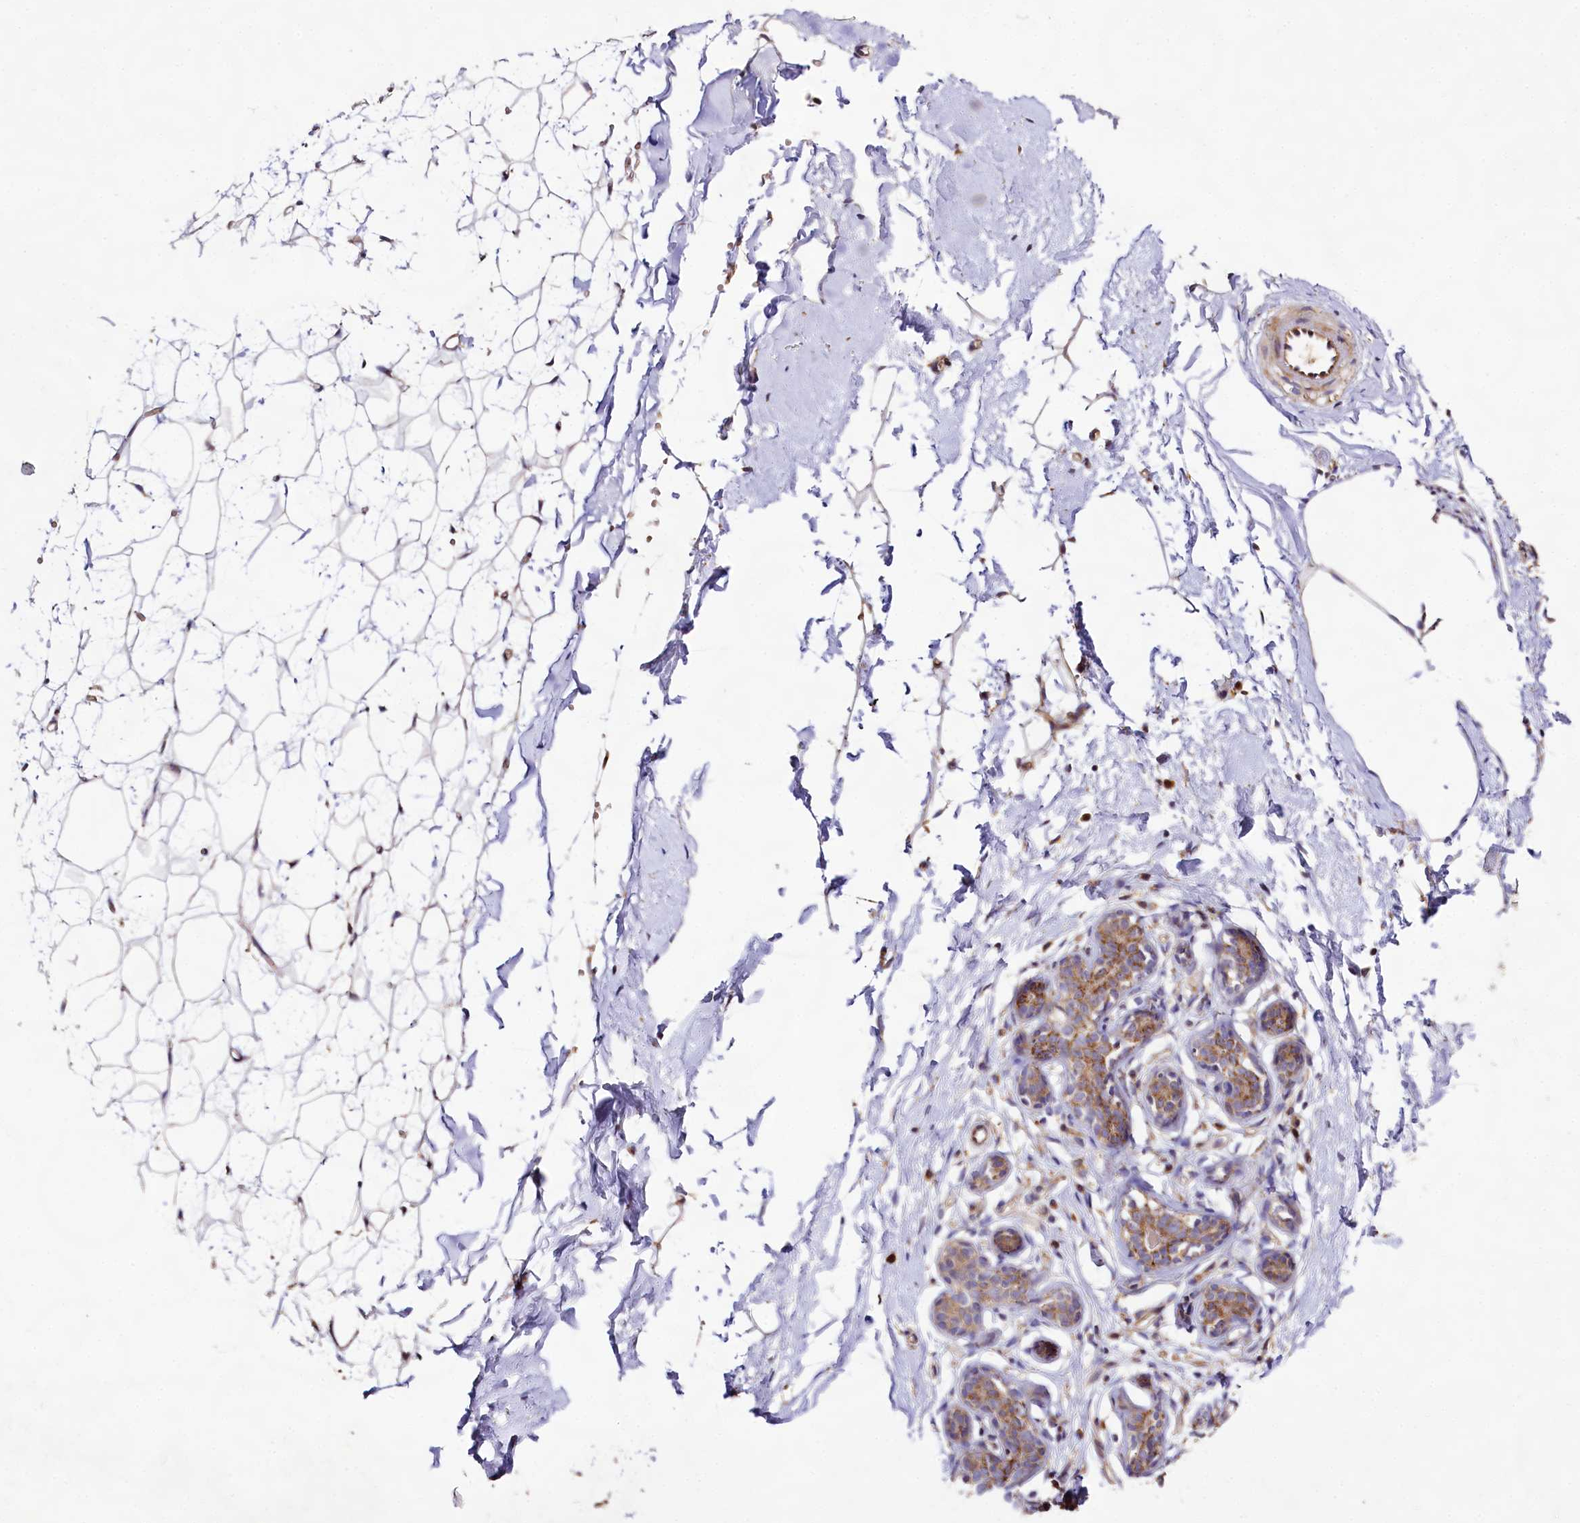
{"staining": {"intensity": "moderate", "quantity": "25%-75%", "location": "cytoplasmic/membranous"}, "tissue": "adipose tissue", "cell_type": "Adipocytes", "image_type": "normal", "snomed": [{"axis": "morphology", "description": "Normal tissue, NOS"}, {"axis": "topography", "description": "Breast"}], "caption": "Immunohistochemistry of normal human adipose tissue shows medium levels of moderate cytoplasmic/membranous staining in approximately 25%-75% of adipocytes.", "gene": "DMXL2", "patient": {"sex": "female", "age": 23}}